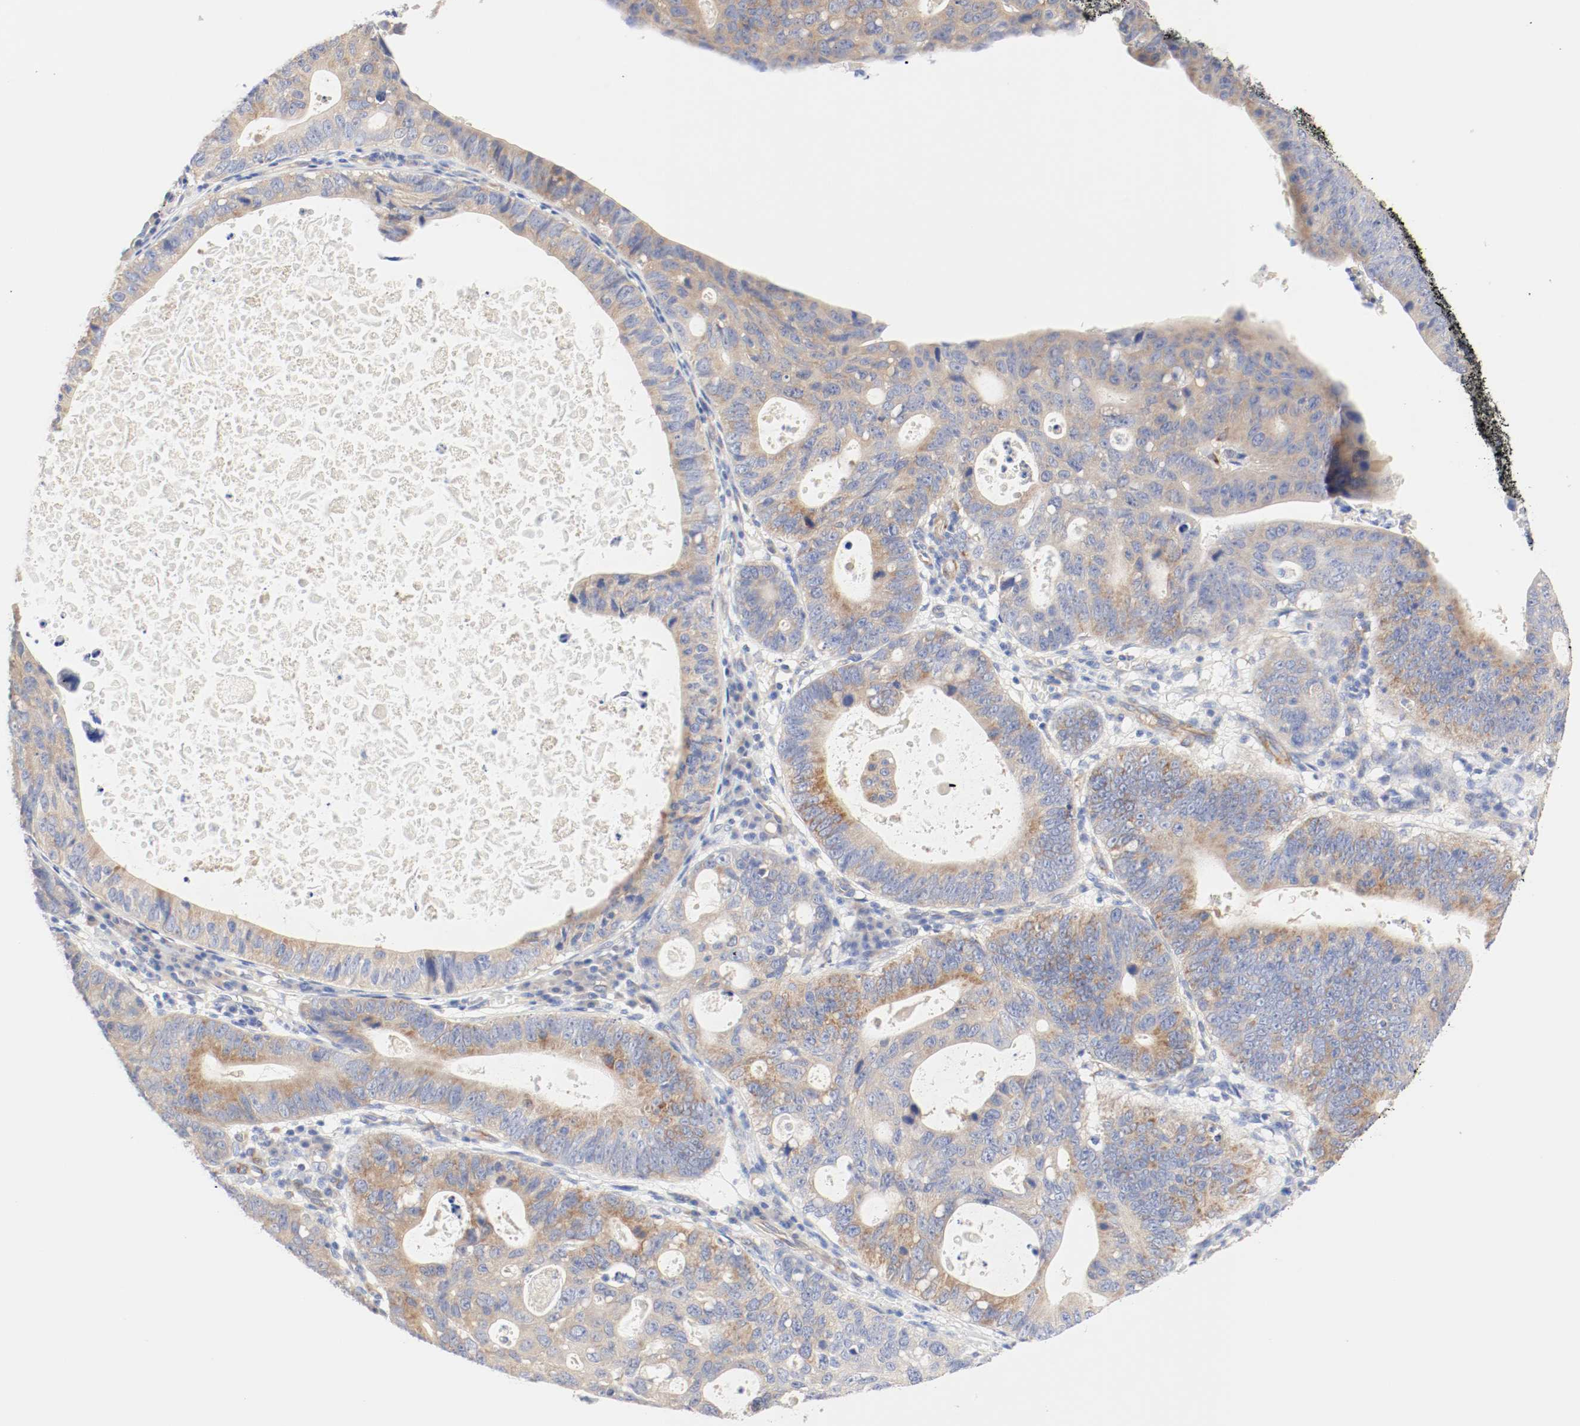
{"staining": {"intensity": "moderate", "quantity": ">75%", "location": "cytoplasmic/membranous"}, "tissue": "stomach cancer", "cell_type": "Tumor cells", "image_type": "cancer", "snomed": [{"axis": "morphology", "description": "Adenocarcinoma, NOS"}, {"axis": "topography", "description": "Stomach"}], "caption": "Protein expression by immunohistochemistry shows moderate cytoplasmic/membranous expression in about >75% of tumor cells in stomach adenocarcinoma.", "gene": "GIT1", "patient": {"sex": "male", "age": 59}}